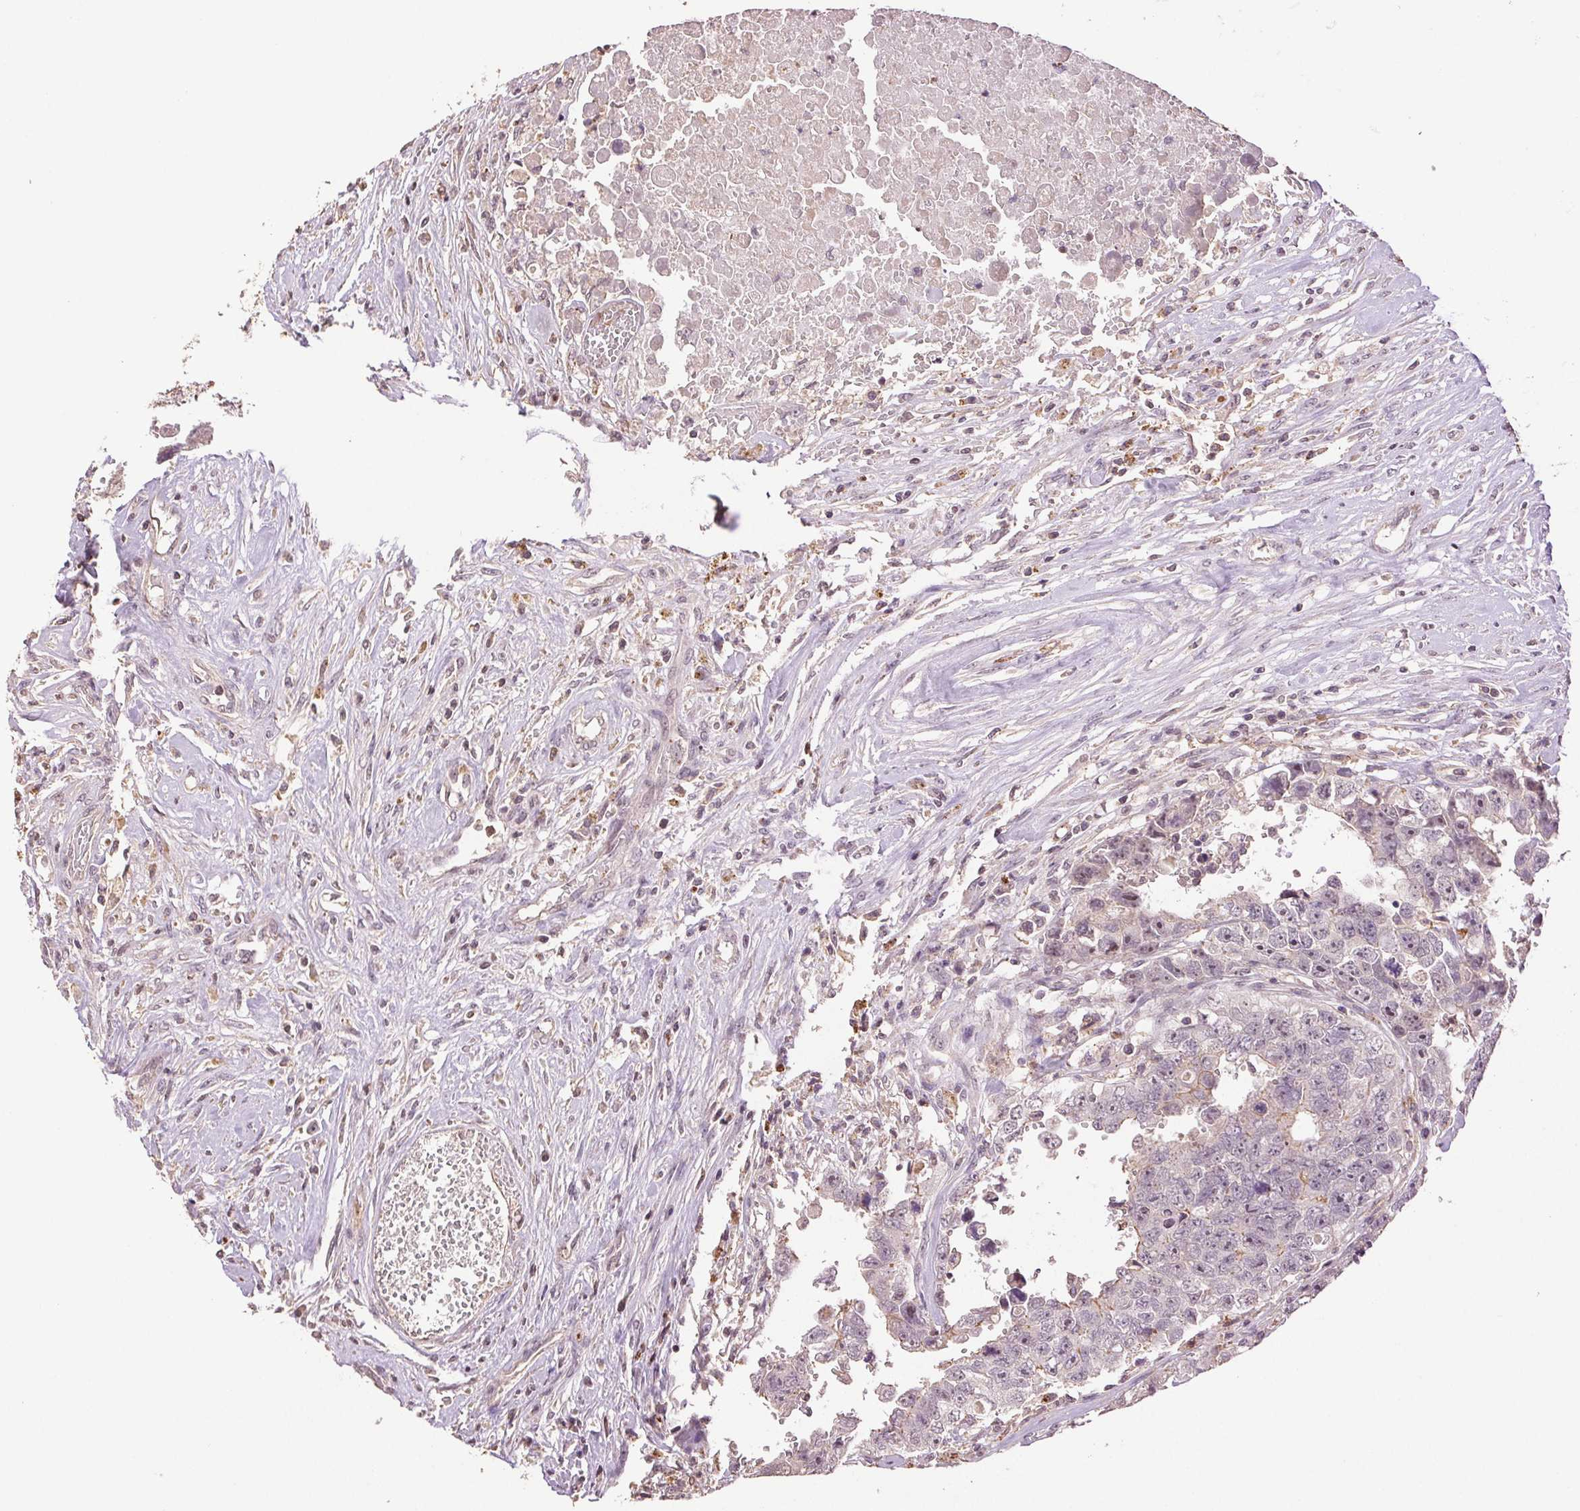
{"staining": {"intensity": "negative", "quantity": "none", "location": "none"}, "tissue": "testis cancer", "cell_type": "Tumor cells", "image_type": "cancer", "snomed": [{"axis": "morphology", "description": "Carcinoma, Embryonal, NOS"}, {"axis": "topography", "description": "Testis"}], "caption": "Immunohistochemical staining of testis embryonal carcinoma demonstrates no significant expression in tumor cells.", "gene": "TMEM253", "patient": {"sex": "male", "age": 22}}